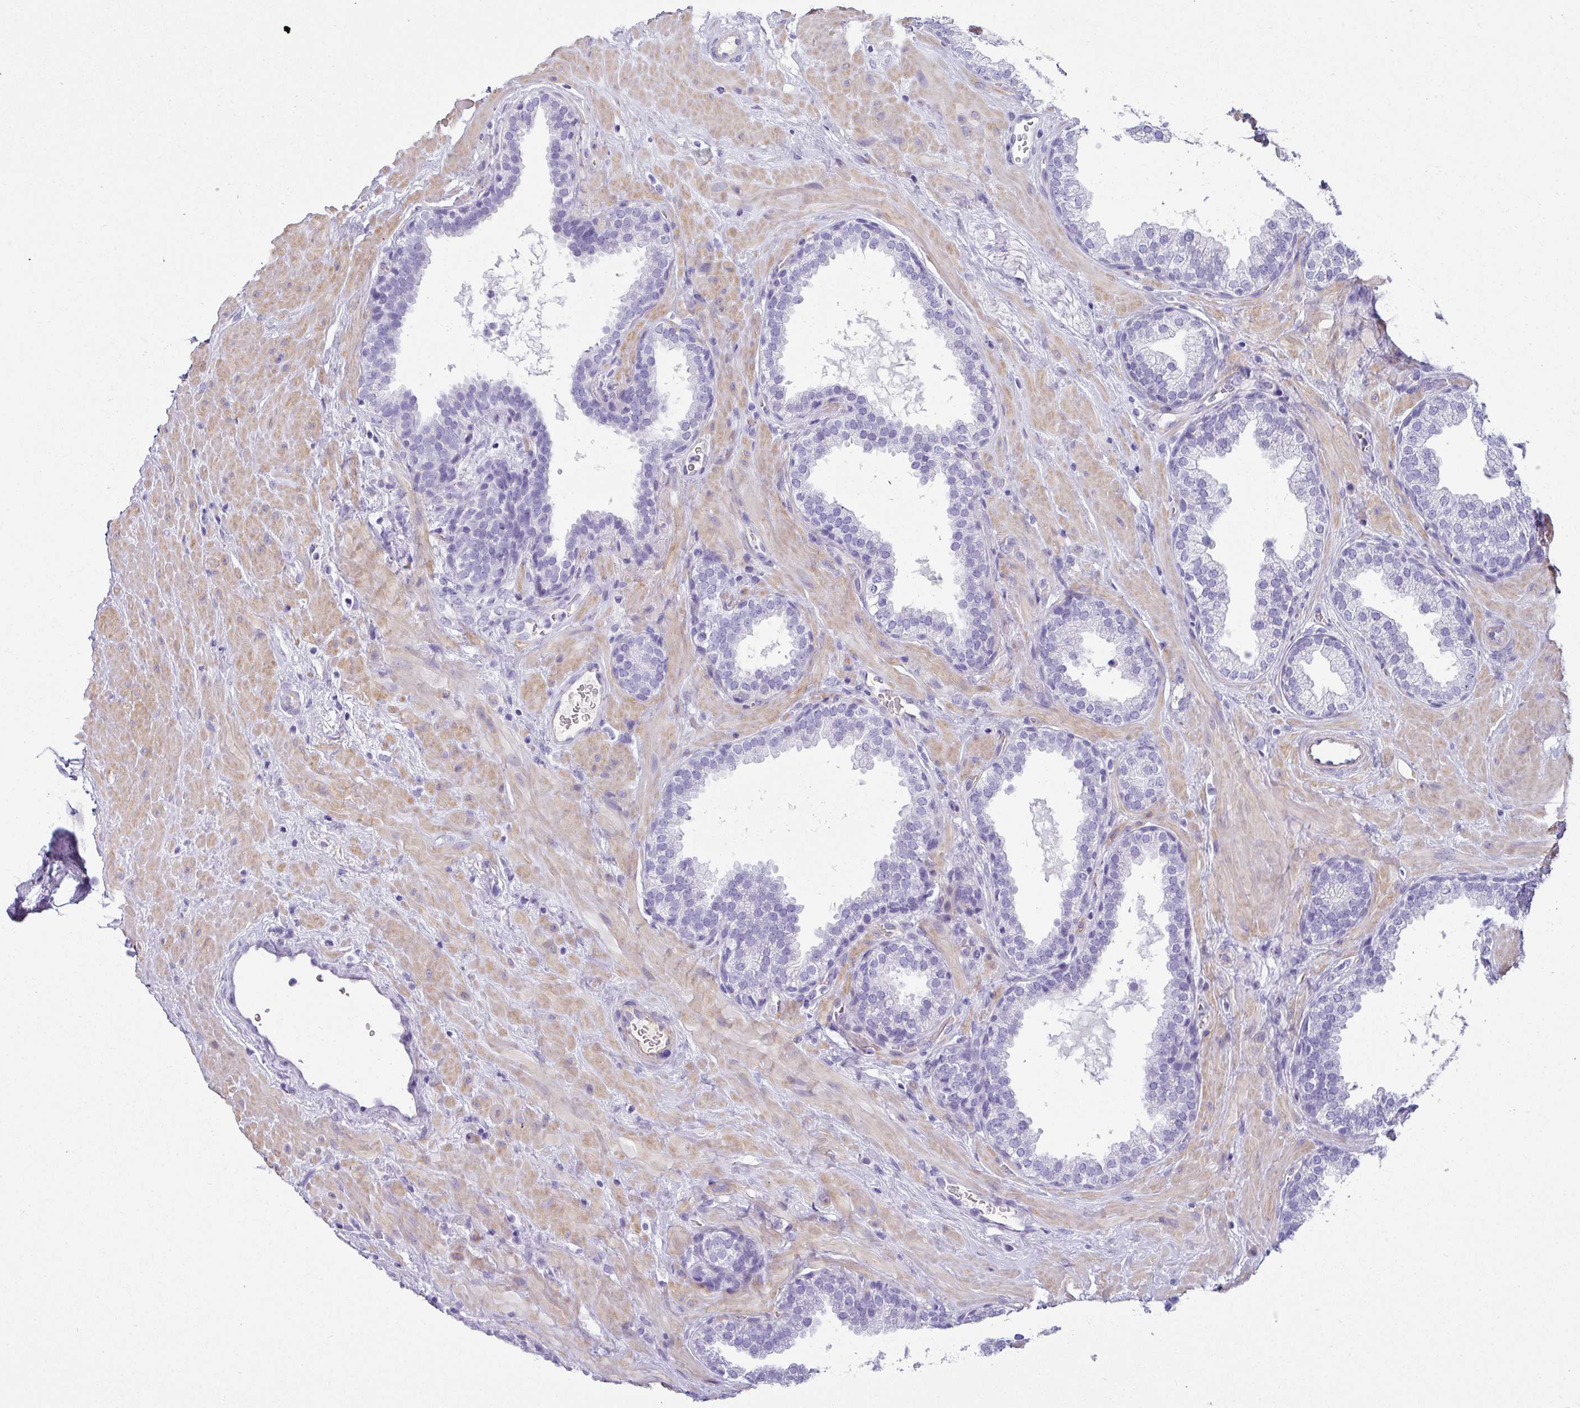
{"staining": {"intensity": "negative", "quantity": "none", "location": "none"}, "tissue": "prostate", "cell_type": "Glandular cells", "image_type": "normal", "snomed": [{"axis": "morphology", "description": "Normal tissue, NOS"}, {"axis": "topography", "description": "Prostate"}], "caption": "This histopathology image is of unremarkable prostate stained with IHC to label a protein in brown with the nuclei are counter-stained blue. There is no expression in glandular cells. (Stains: DAB (3,3'-diaminobenzidine) immunohistochemistry with hematoxylin counter stain, Microscopy: brightfield microscopy at high magnification).", "gene": "VCX2", "patient": {"sex": "male", "age": 51}}